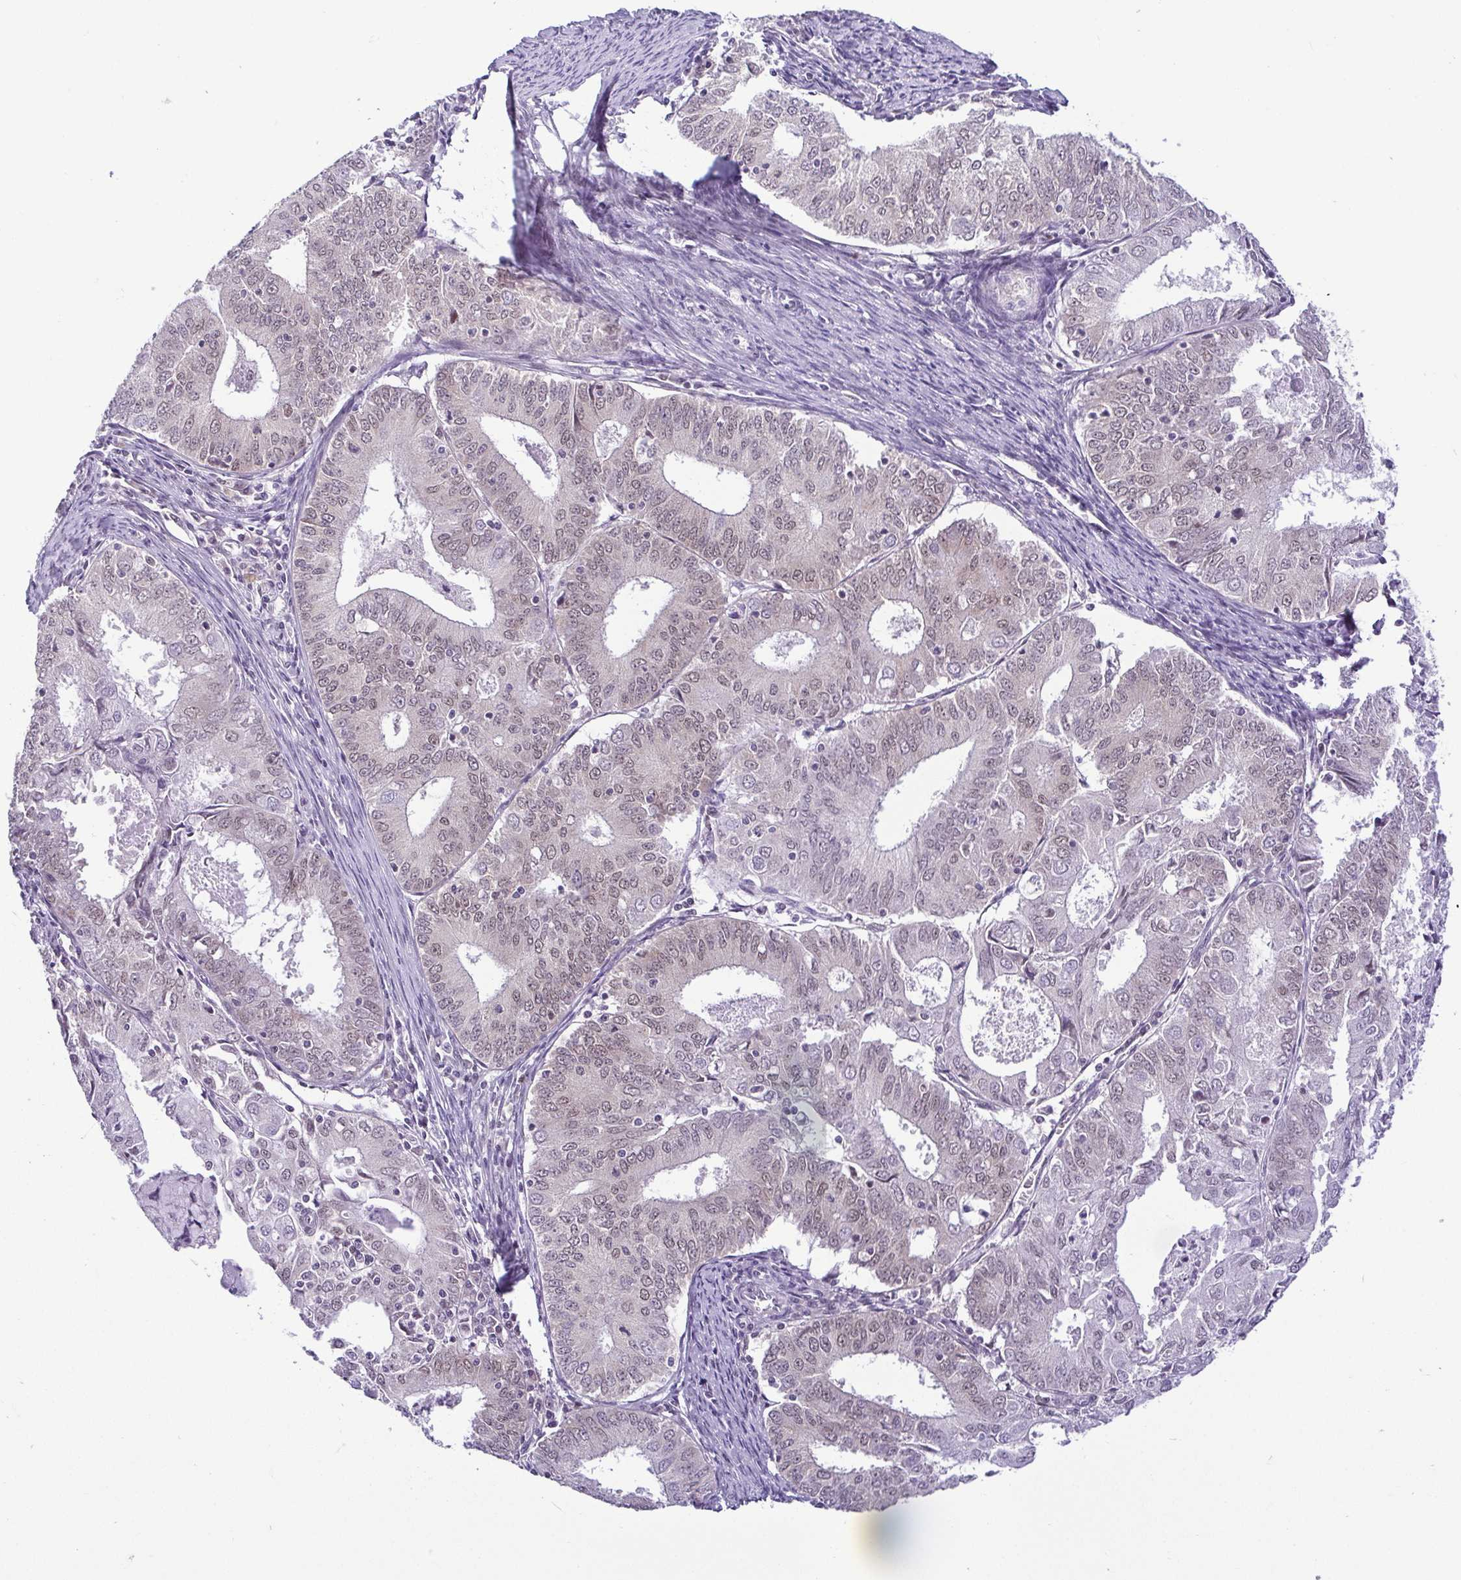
{"staining": {"intensity": "weak", "quantity": "25%-75%", "location": "nuclear"}, "tissue": "endometrial cancer", "cell_type": "Tumor cells", "image_type": "cancer", "snomed": [{"axis": "morphology", "description": "Adenocarcinoma, NOS"}, {"axis": "topography", "description": "Endometrium"}], "caption": "Protein staining exhibits weak nuclear staining in about 25%-75% of tumor cells in adenocarcinoma (endometrial).", "gene": "RBM3", "patient": {"sex": "female", "age": 57}}